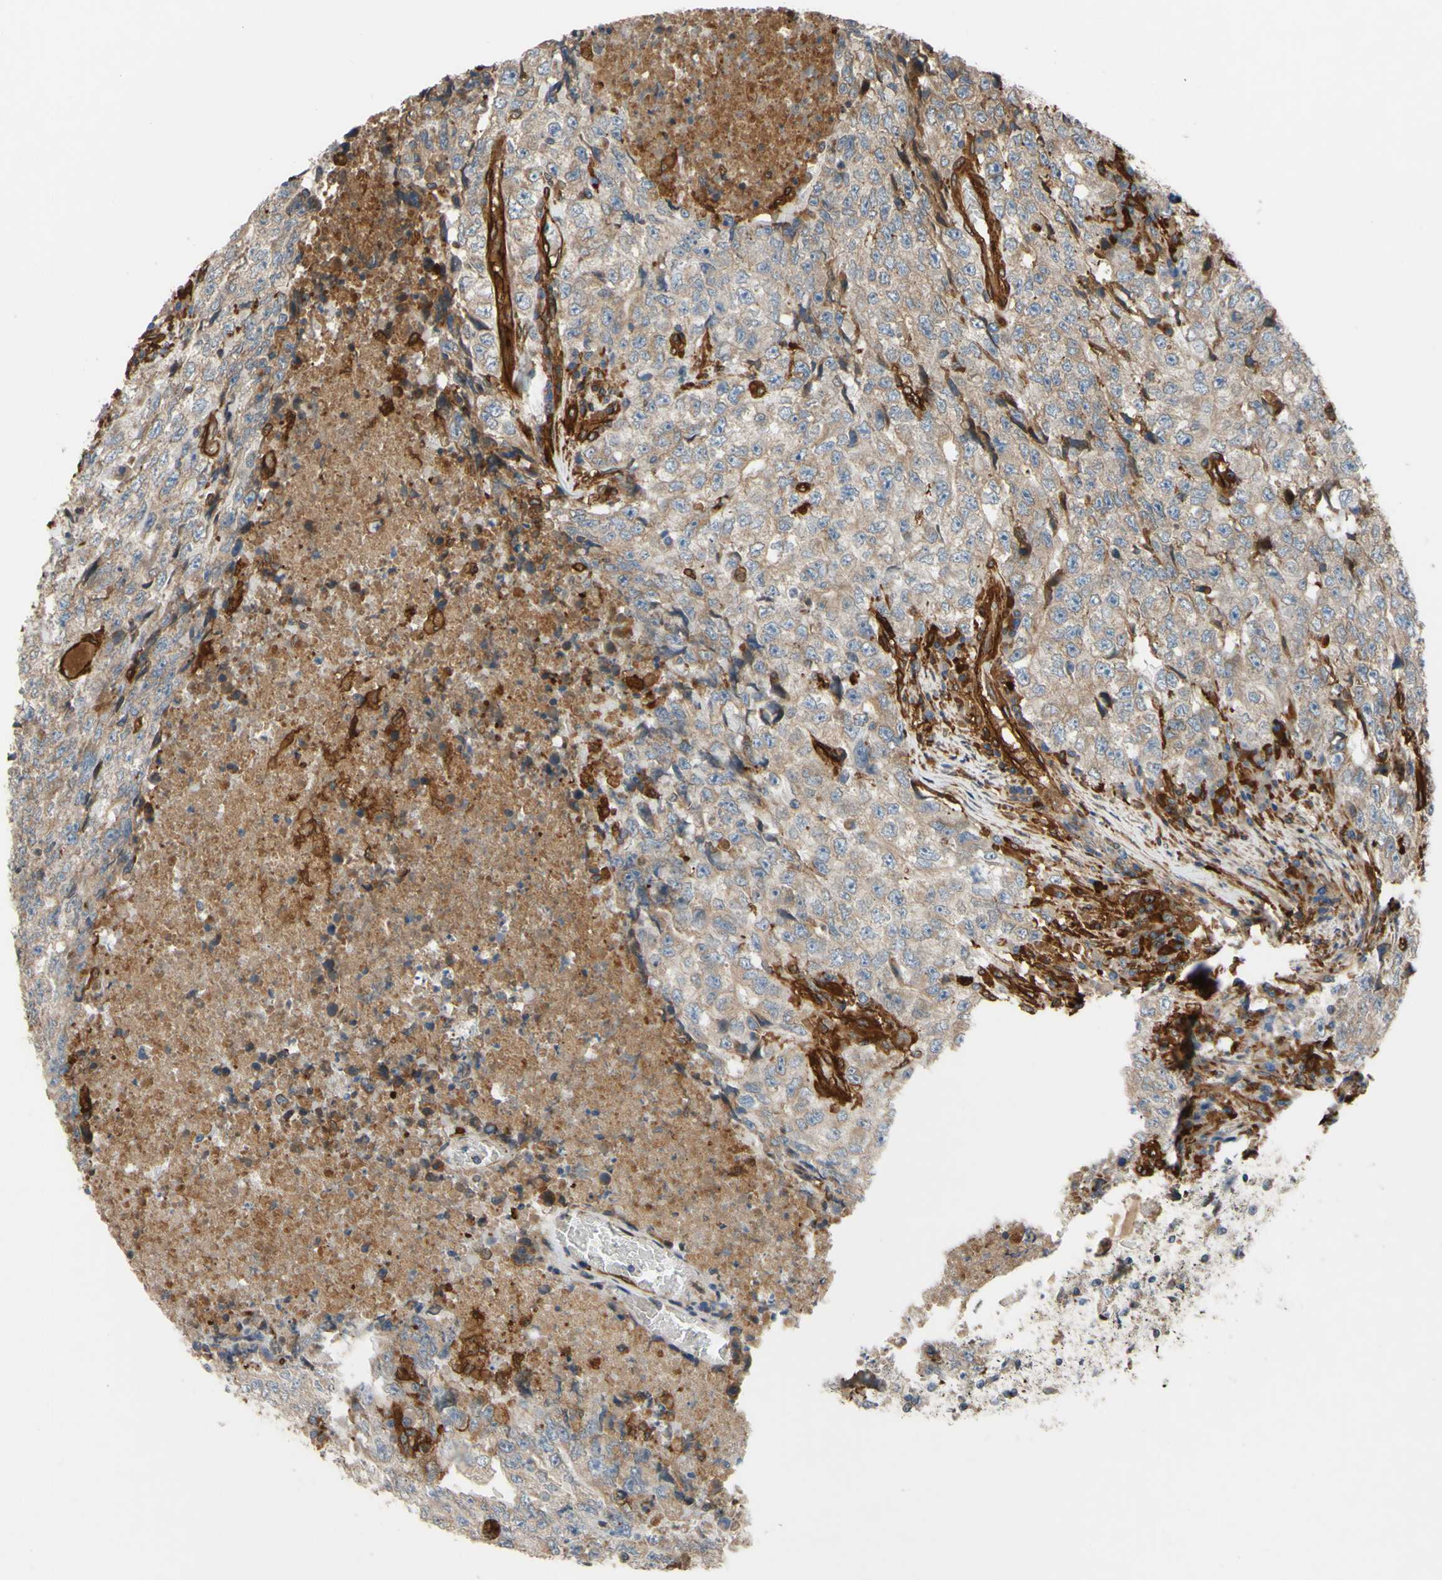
{"staining": {"intensity": "weak", "quantity": ">75%", "location": "cytoplasmic/membranous"}, "tissue": "testis cancer", "cell_type": "Tumor cells", "image_type": "cancer", "snomed": [{"axis": "morphology", "description": "Necrosis, NOS"}, {"axis": "morphology", "description": "Carcinoma, Embryonal, NOS"}, {"axis": "topography", "description": "Testis"}], "caption": "Embryonal carcinoma (testis) was stained to show a protein in brown. There is low levels of weak cytoplasmic/membranous positivity in approximately >75% of tumor cells.", "gene": "SPTLC1", "patient": {"sex": "male", "age": 19}}